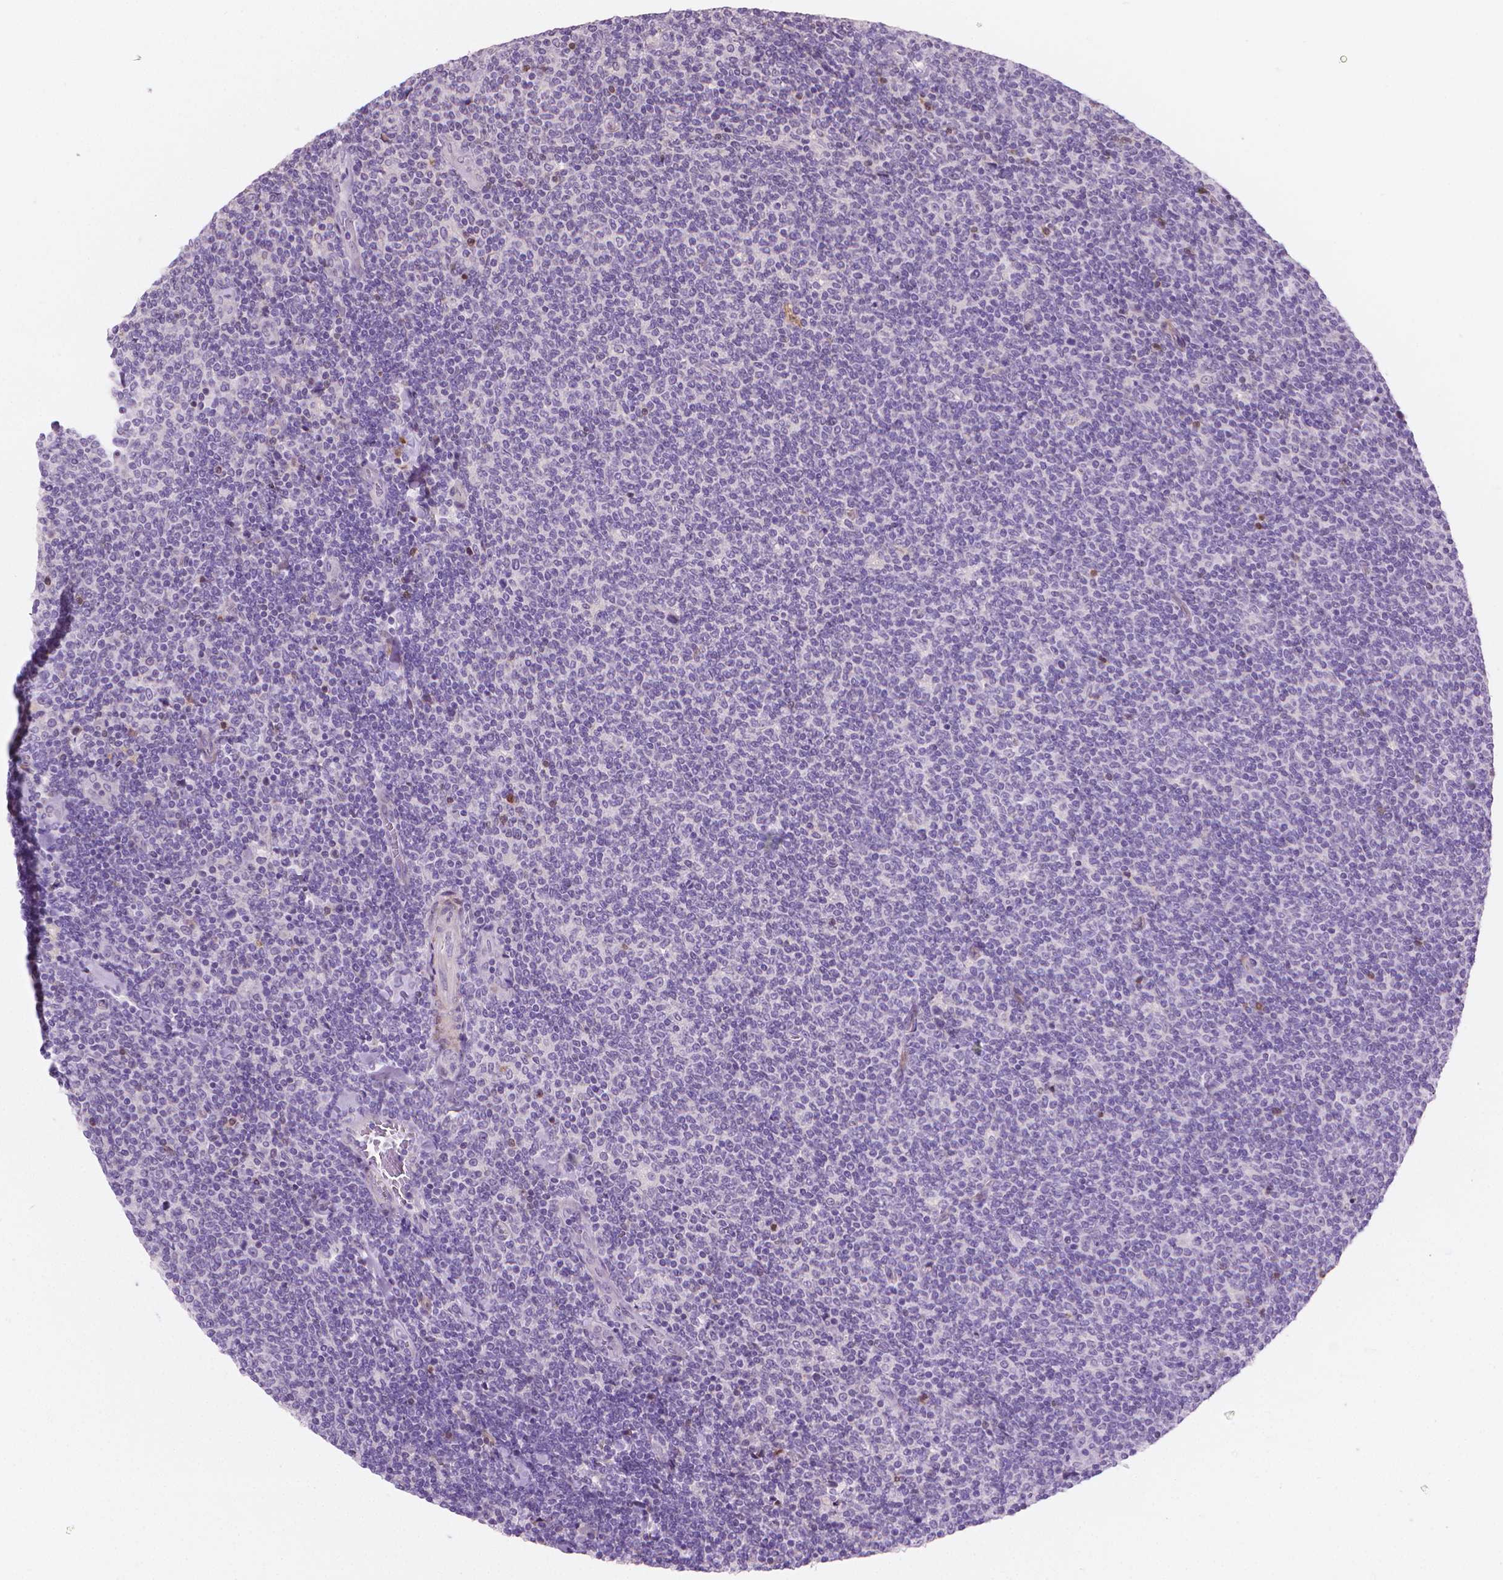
{"staining": {"intensity": "negative", "quantity": "none", "location": "none"}, "tissue": "lymphoma", "cell_type": "Tumor cells", "image_type": "cancer", "snomed": [{"axis": "morphology", "description": "Malignant lymphoma, non-Hodgkin's type, Low grade"}, {"axis": "topography", "description": "Lymph node"}], "caption": "DAB (3,3'-diaminobenzidine) immunohistochemical staining of malignant lymphoma, non-Hodgkin's type (low-grade) demonstrates no significant expression in tumor cells.", "gene": "GSDMA", "patient": {"sex": "male", "age": 52}}